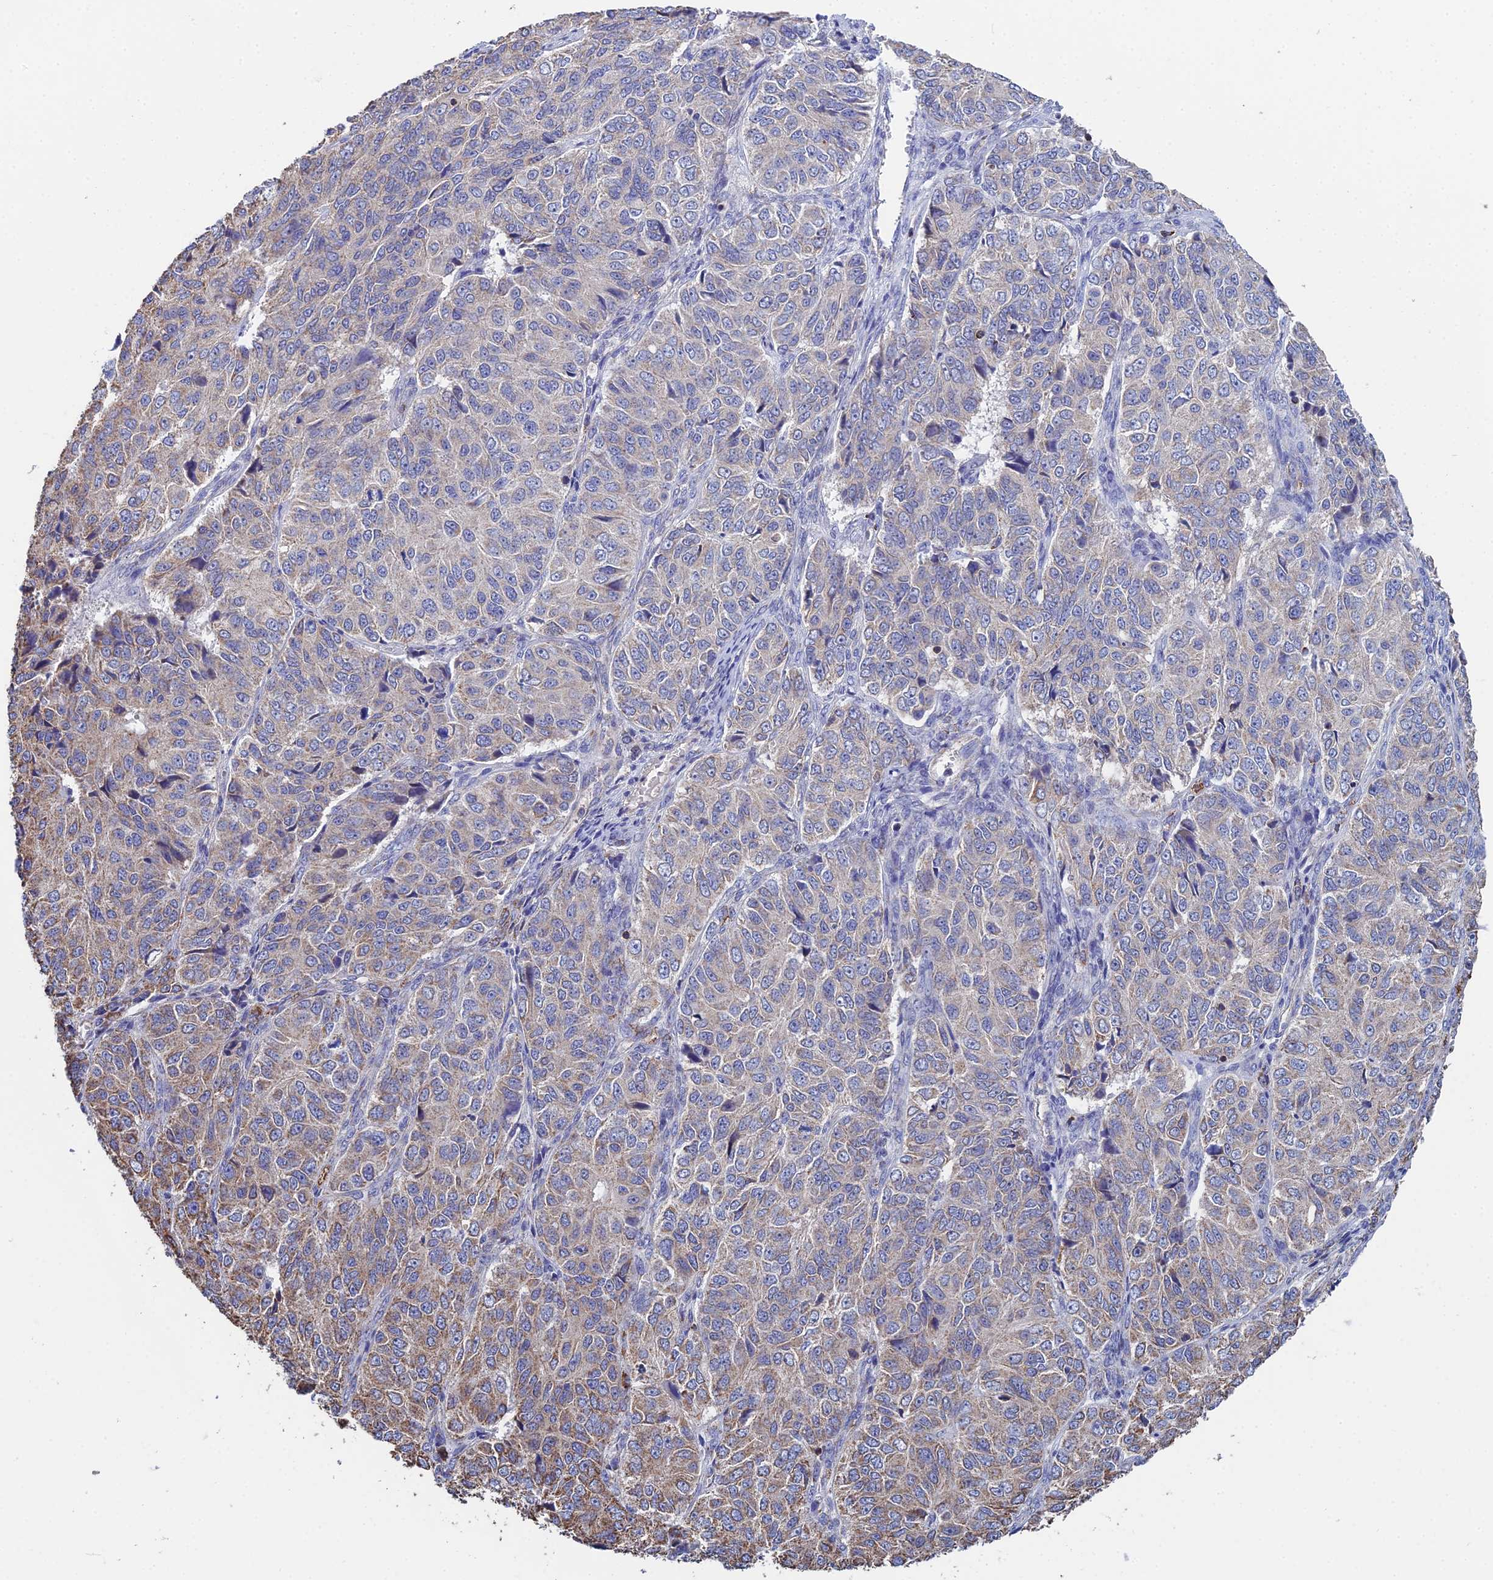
{"staining": {"intensity": "moderate", "quantity": "<25%", "location": "cytoplasmic/membranous"}, "tissue": "ovarian cancer", "cell_type": "Tumor cells", "image_type": "cancer", "snomed": [{"axis": "morphology", "description": "Carcinoma, endometroid"}, {"axis": "topography", "description": "Ovary"}], "caption": "Ovarian cancer (endometroid carcinoma) stained with a protein marker demonstrates moderate staining in tumor cells.", "gene": "SPOCK2", "patient": {"sex": "female", "age": 51}}